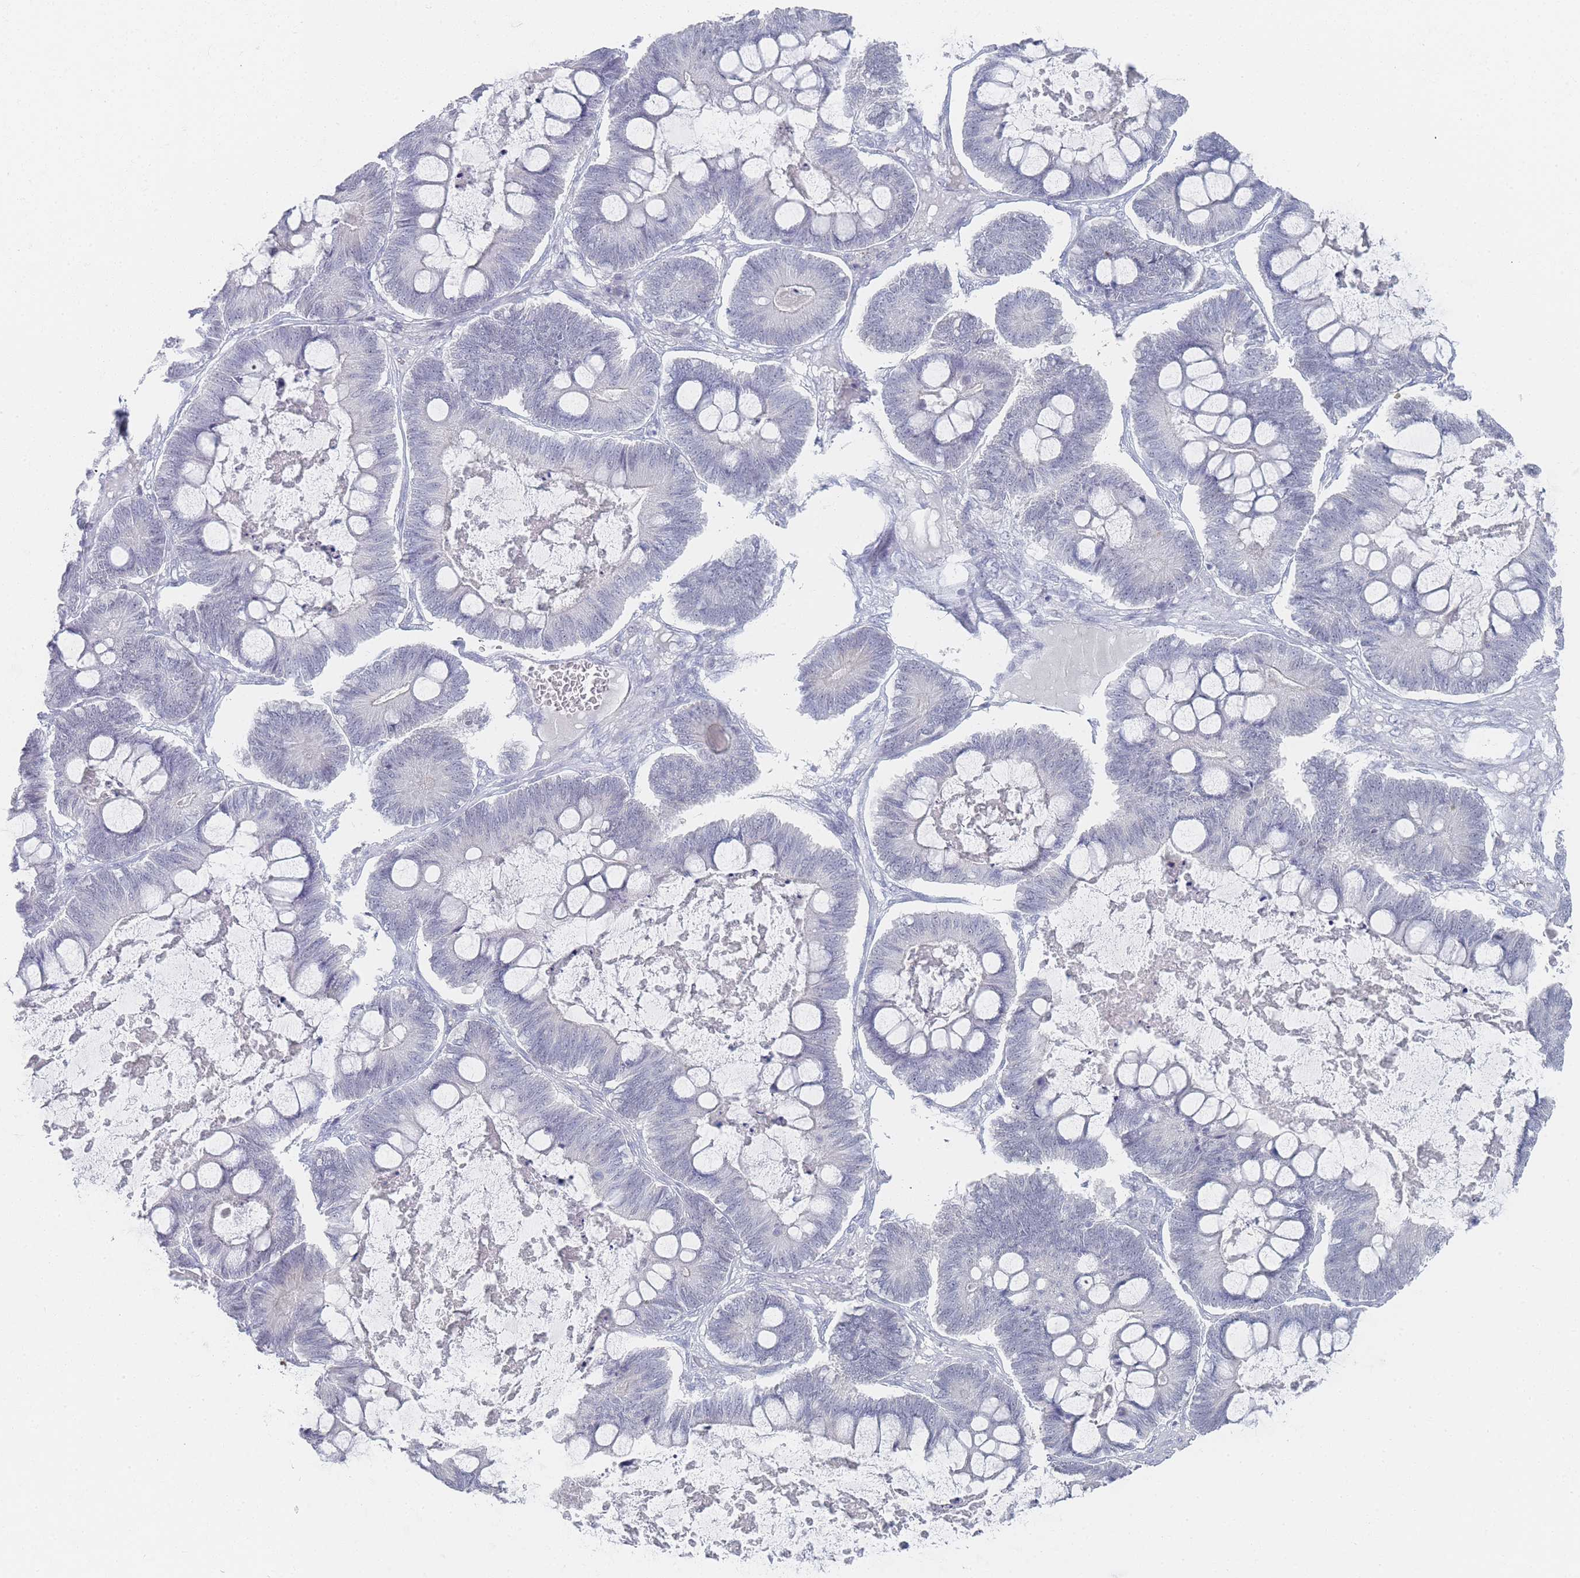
{"staining": {"intensity": "negative", "quantity": "none", "location": "none"}, "tissue": "ovarian cancer", "cell_type": "Tumor cells", "image_type": "cancer", "snomed": [{"axis": "morphology", "description": "Cystadenocarcinoma, mucinous, NOS"}, {"axis": "topography", "description": "Ovary"}], "caption": "There is no significant expression in tumor cells of ovarian cancer (mucinous cystadenocarcinoma).", "gene": "IMPG1", "patient": {"sex": "female", "age": 61}}